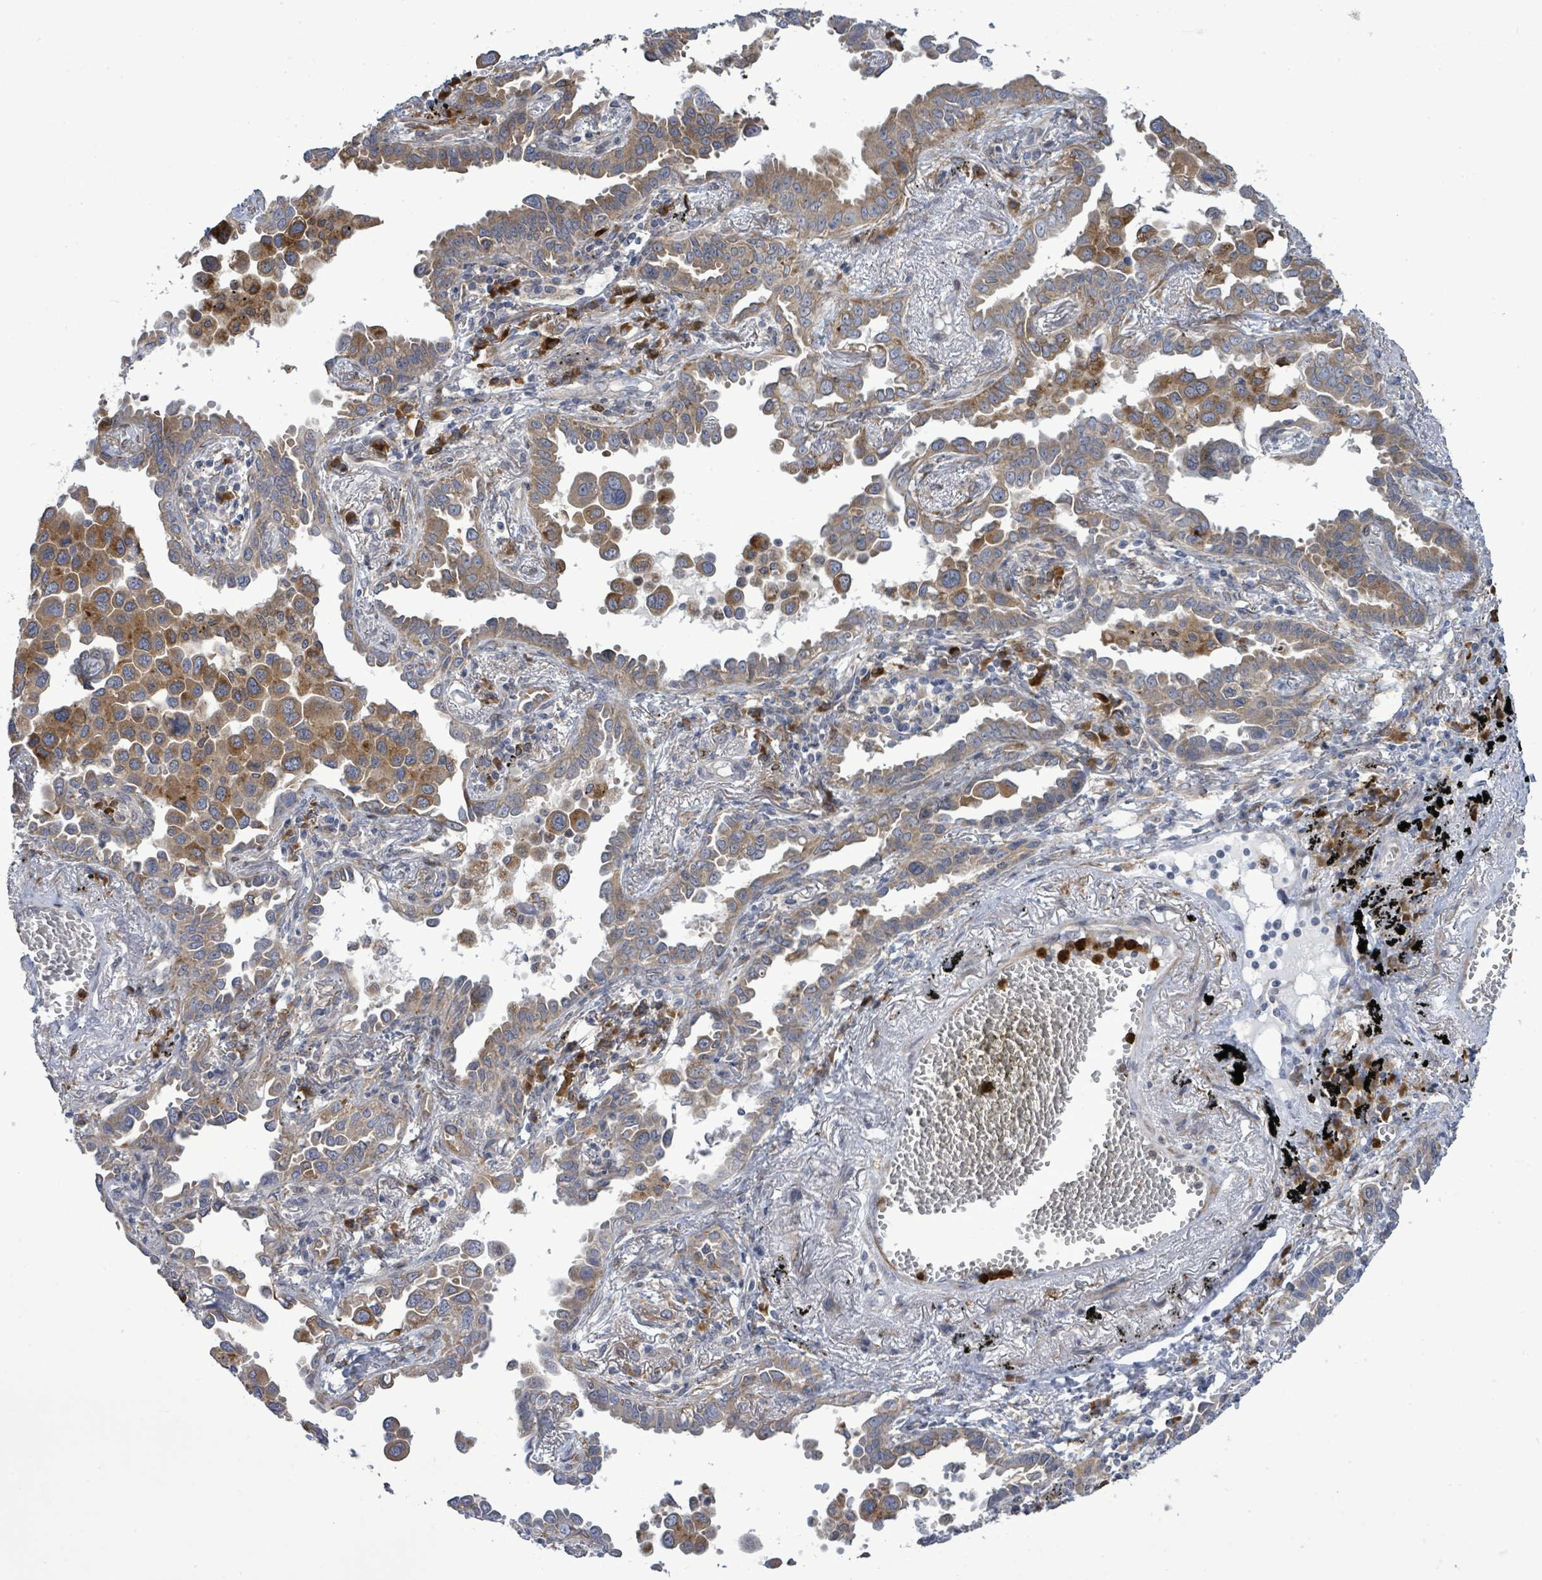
{"staining": {"intensity": "moderate", "quantity": ">75%", "location": "cytoplasmic/membranous"}, "tissue": "lung cancer", "cell_type": "Tumor cells", "image_type": "cancer", "snomed": [{"axis": "morphology", "description": "Adenocarcinoma, NOS"}, {"axis": "topography", "description": "Lung"}], "caption": "The histopathology image exhibits immunohistochemical staining of lung adenocarcinoma. There is moderate cytoplasmic/membranous positivity is present in about >75% of tumor cells.", "gene": "SAR1A", "patient": {"sex": "male", "age": 67}}